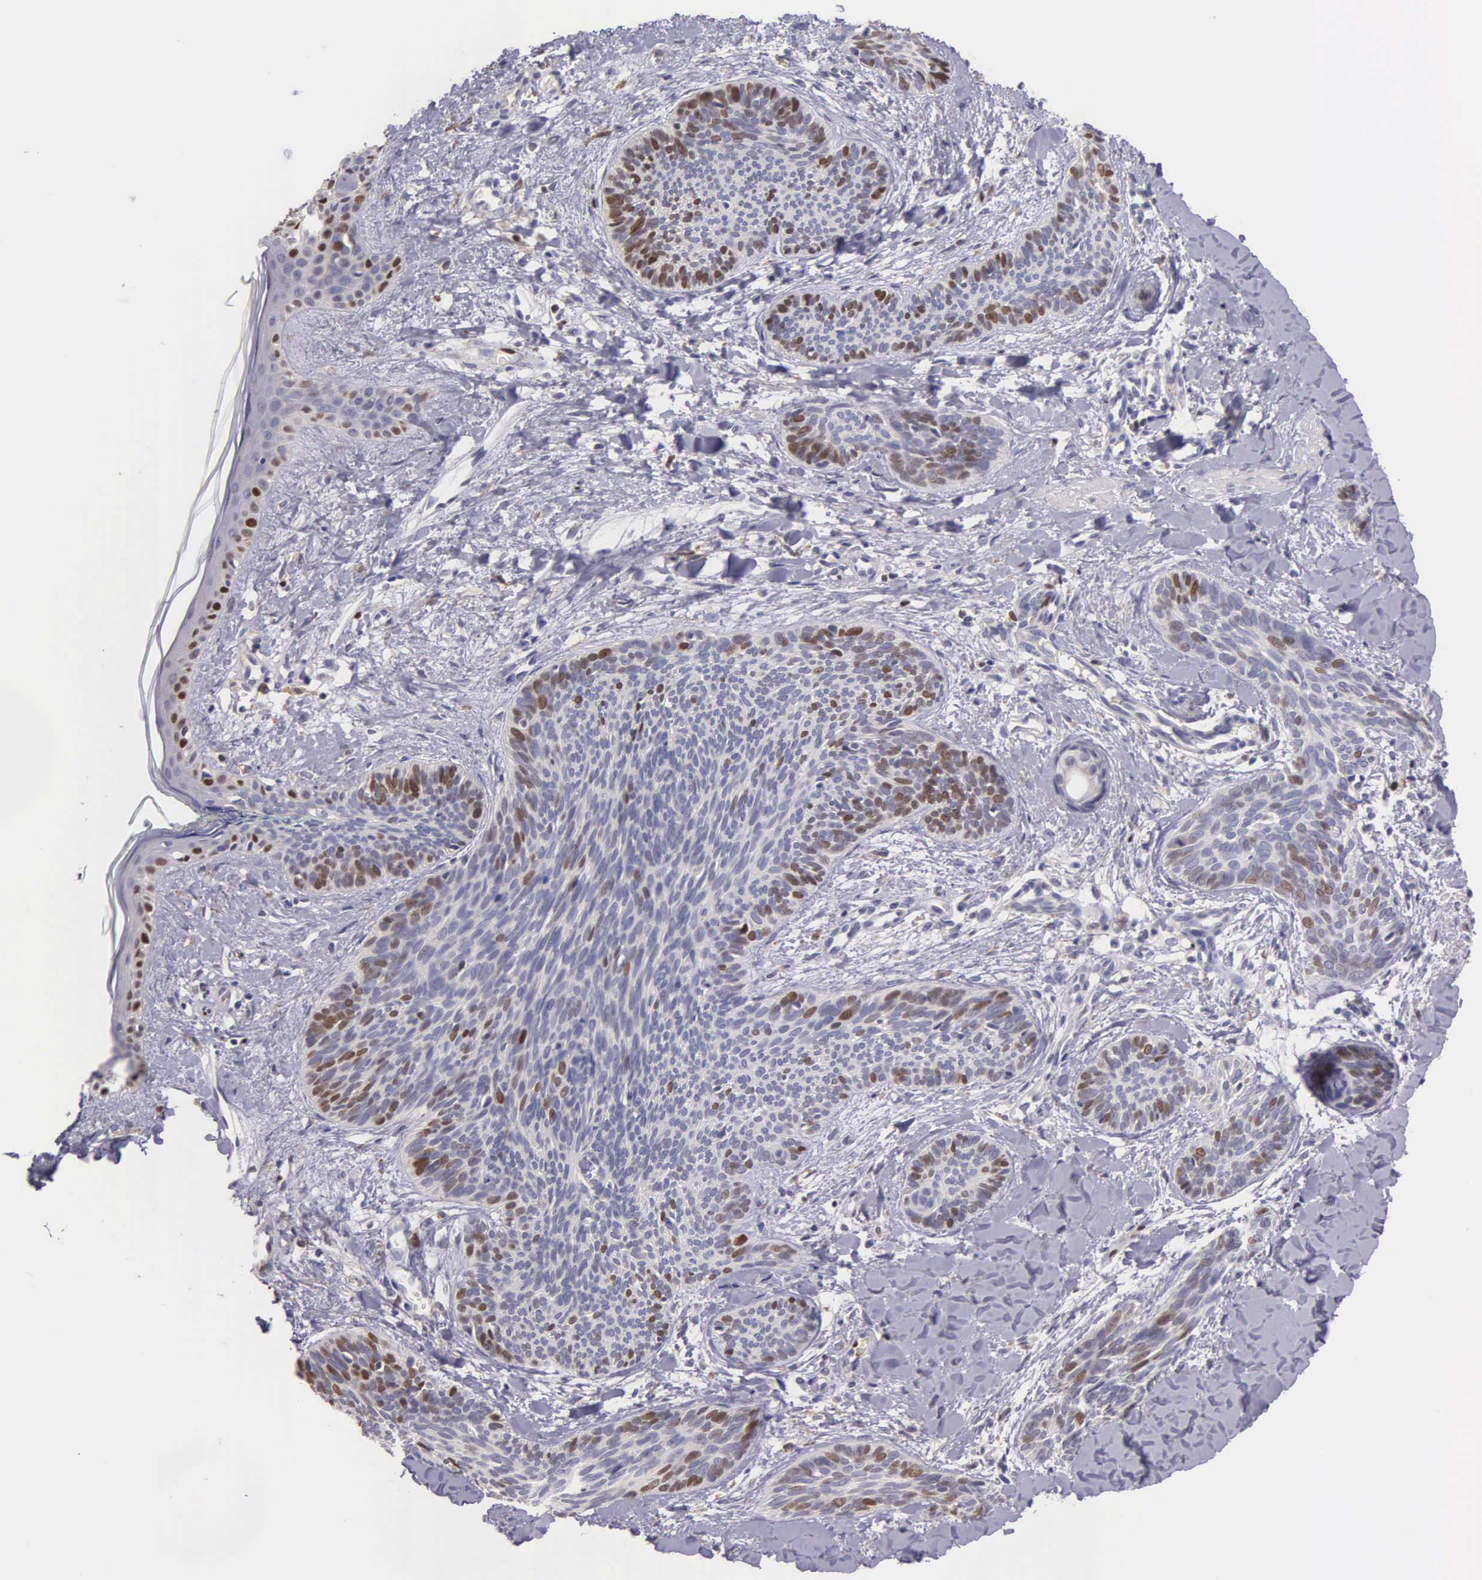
{"staining": {"intensity": "moderate", "quantity": "<25%", "location": "nuclear"}, "tissue": "skin cancer", "cell_type": "Tumor cells", "image_type": "cancer", "snomed": [{"axis": "morphology", "description": "Basal cell carcinoma"}, {"axis": "topography", "description": "Skin"}], "caption": "Human basal cell carcinoma (skin) stained with a protein marker displays moderate staining in tumor cells.", "gene": "MCM5", "patient": {"sex": "female", "age": 81}}